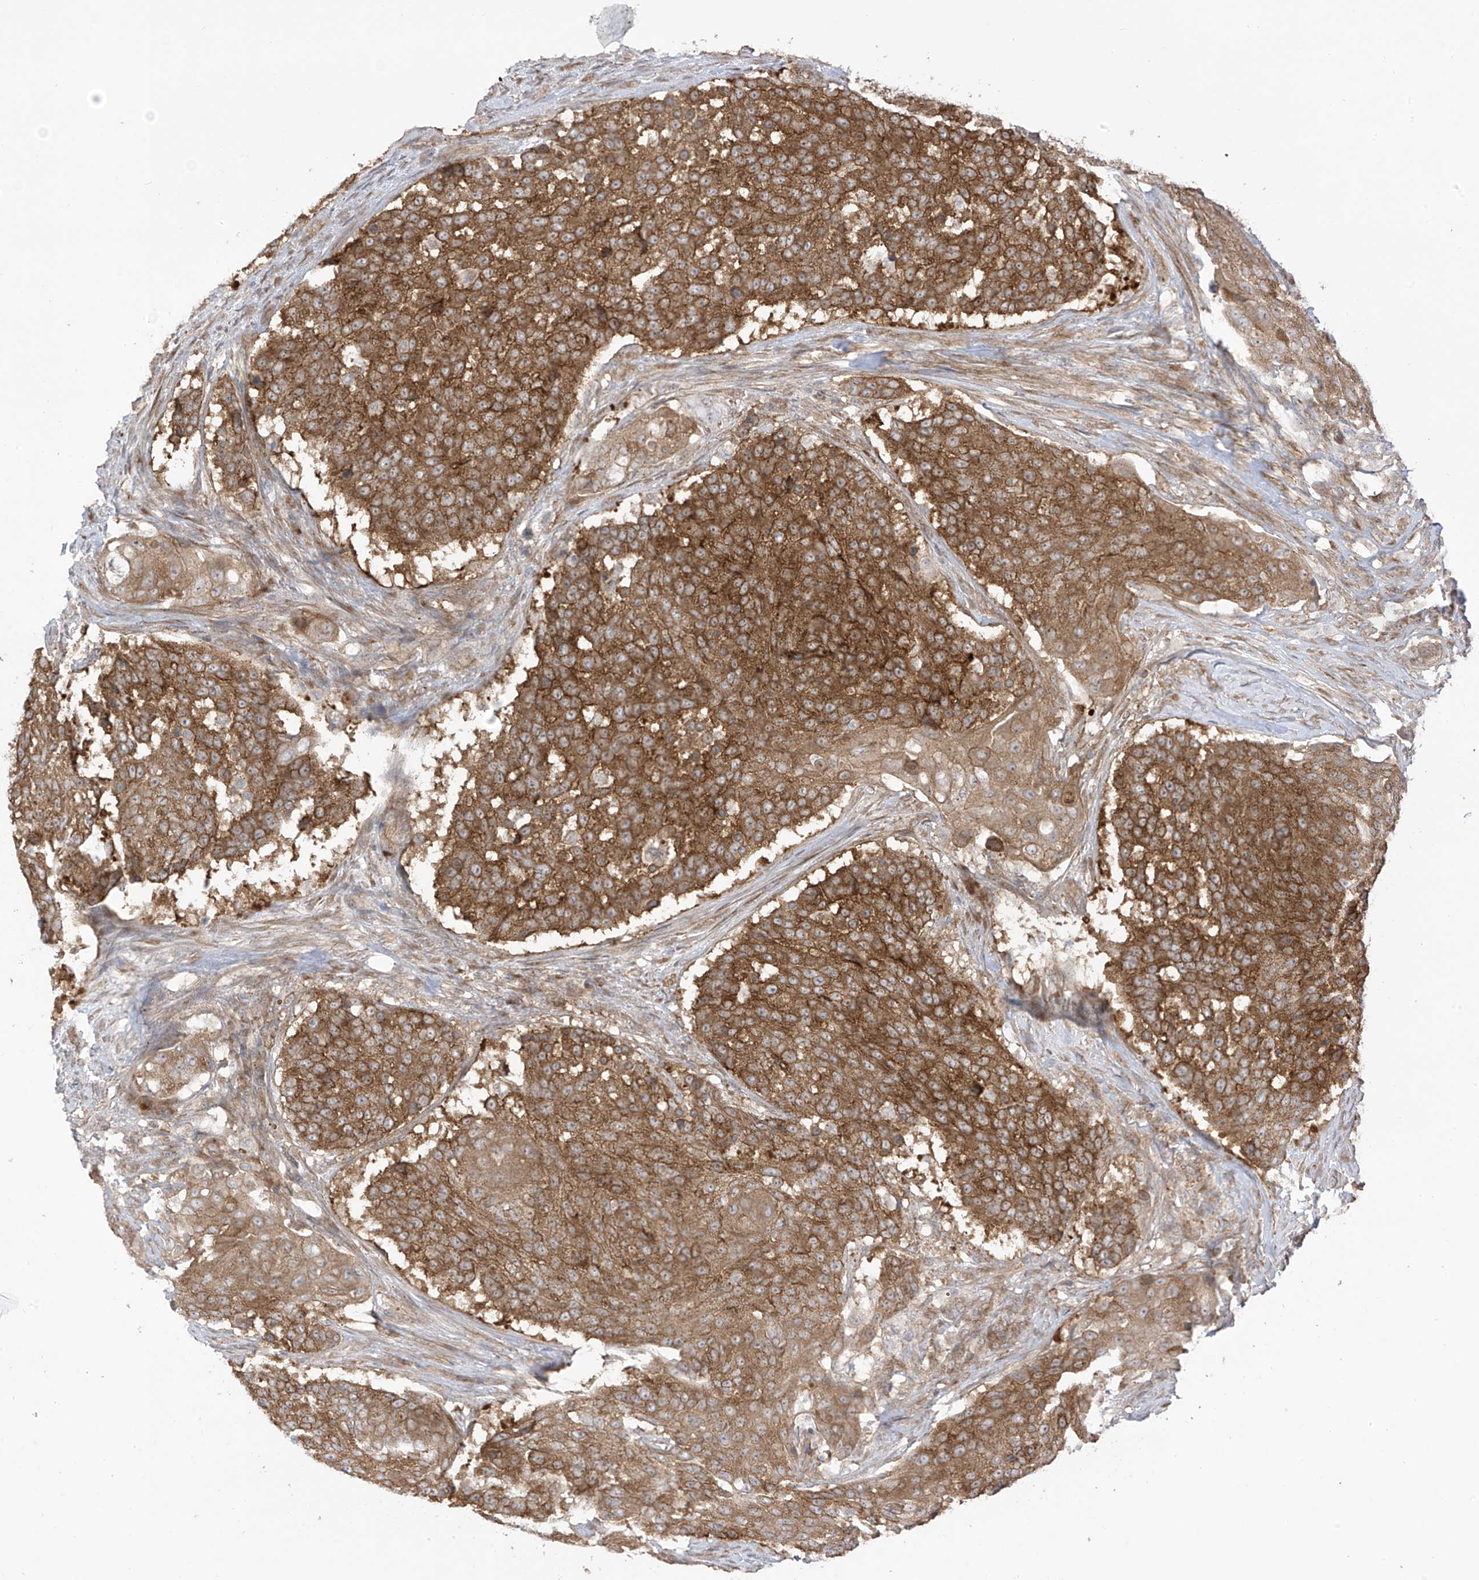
{"staining": {"intensity": "strong", "quantity": ">75%", "location": "cytoplasmic/membranous"}, "tissue": "urothelial cancer", "cell_type": "Tumor cells", "image_type": "cancer", "snomed": [{"axis": "morphology", "description": "Urothelial carcinoma, High grade"}, {"axis": "topography", "description": "Urinary bladder"}], "caption": "A brown stain highlights strong cytoplasmic/membranous positivity of a protein in urothelial carcinoma (high-grade) tumor cells.", "gene": "REPS1", "patient": {"sex": "female", "age": 63}}